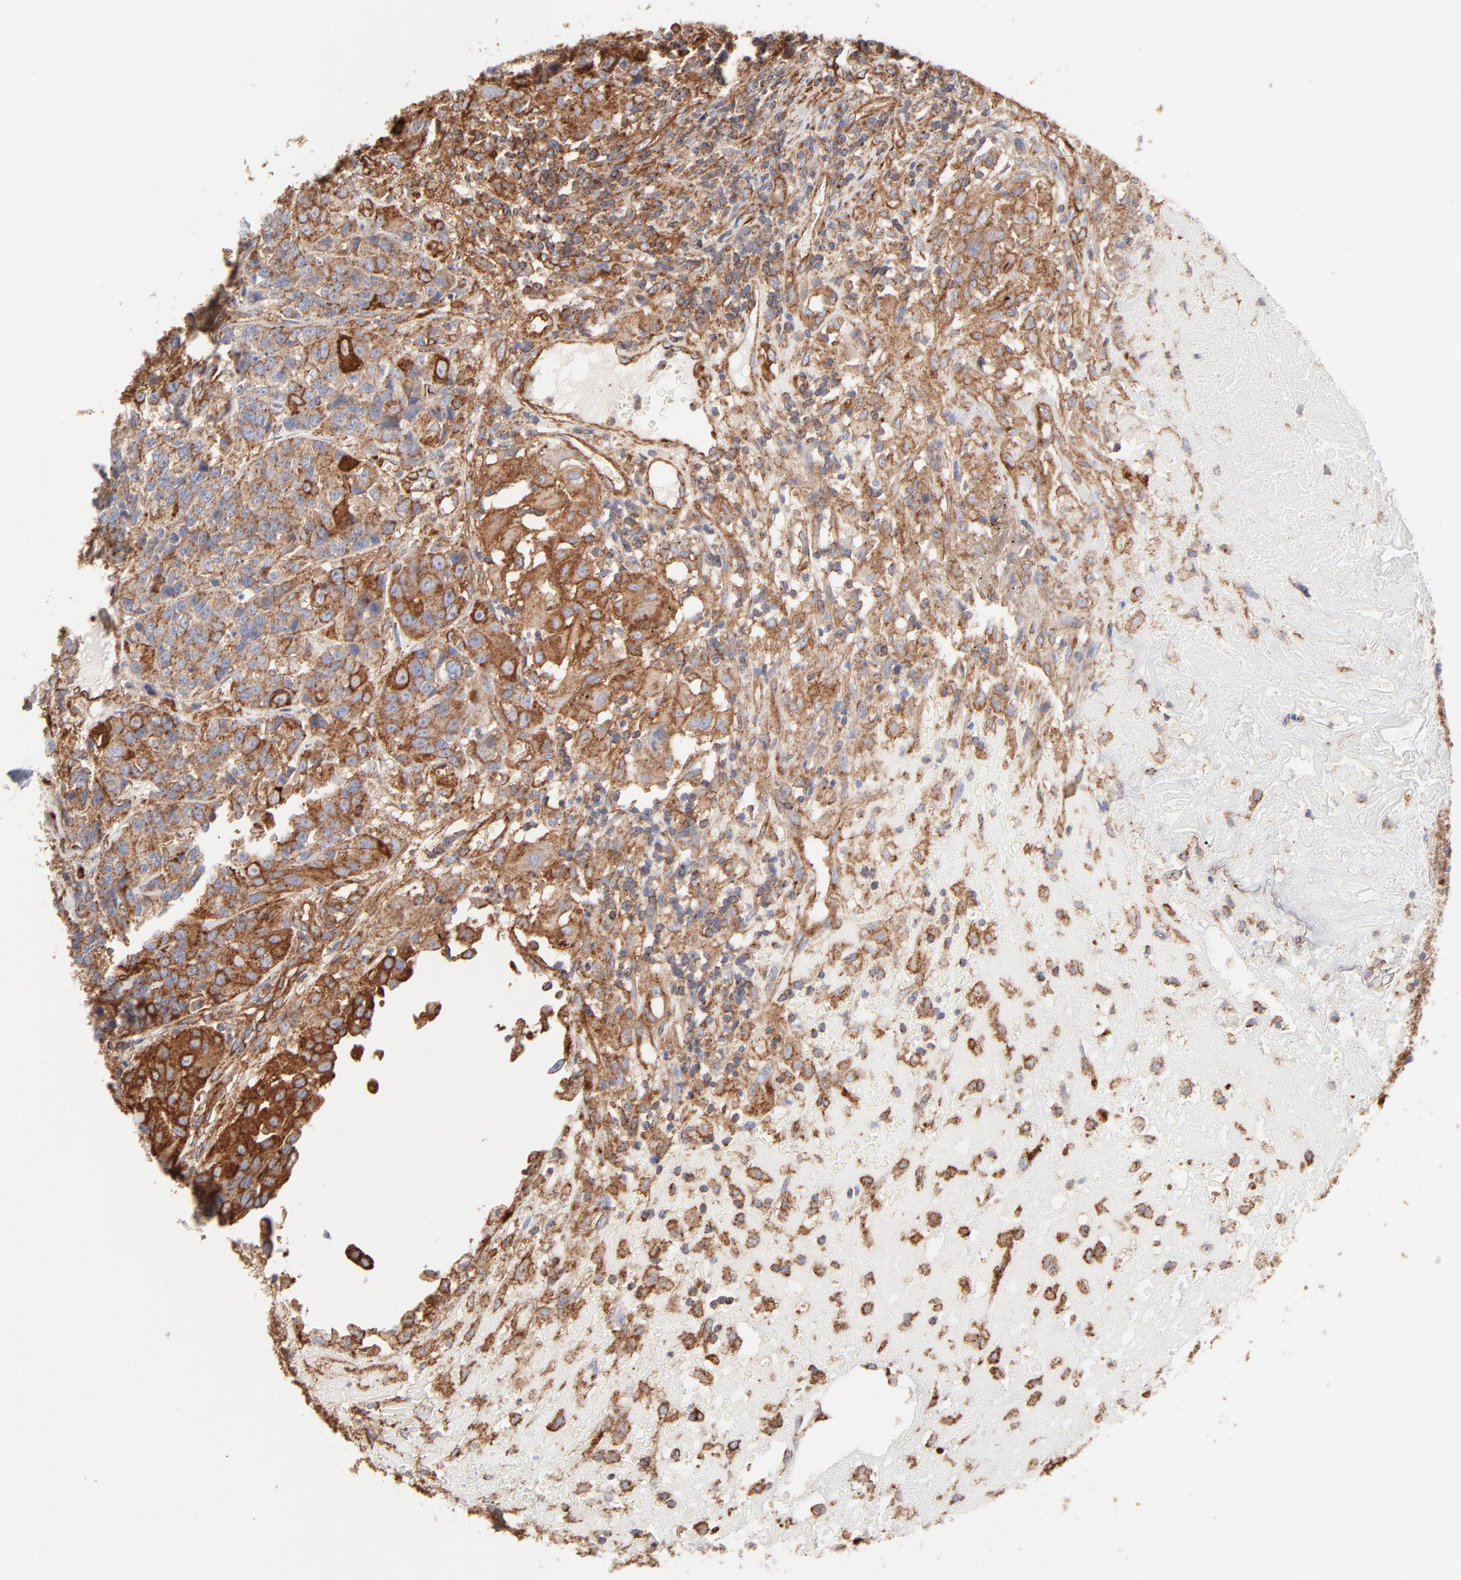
{"staining": {"intensity": "strong", "quantity": ">75%", "location": "cytoplasmic/membranous"}, "tissue": "urothelial cancer", "cell_type": "Tumor cells", "image_type": "cancer", "snomed": [{"axis": "morphology", "description": "Urothelial carcinoma, High grade"}, {"axis": "topography", "description": "Urinary bladder"}], "caption": "Human urothelial carcinoma (high-grade) stained with a protein marker reveals strong staining in tumor cells.", "gene": "CLTB", "patient": {"sex": "female", "age": 81}}